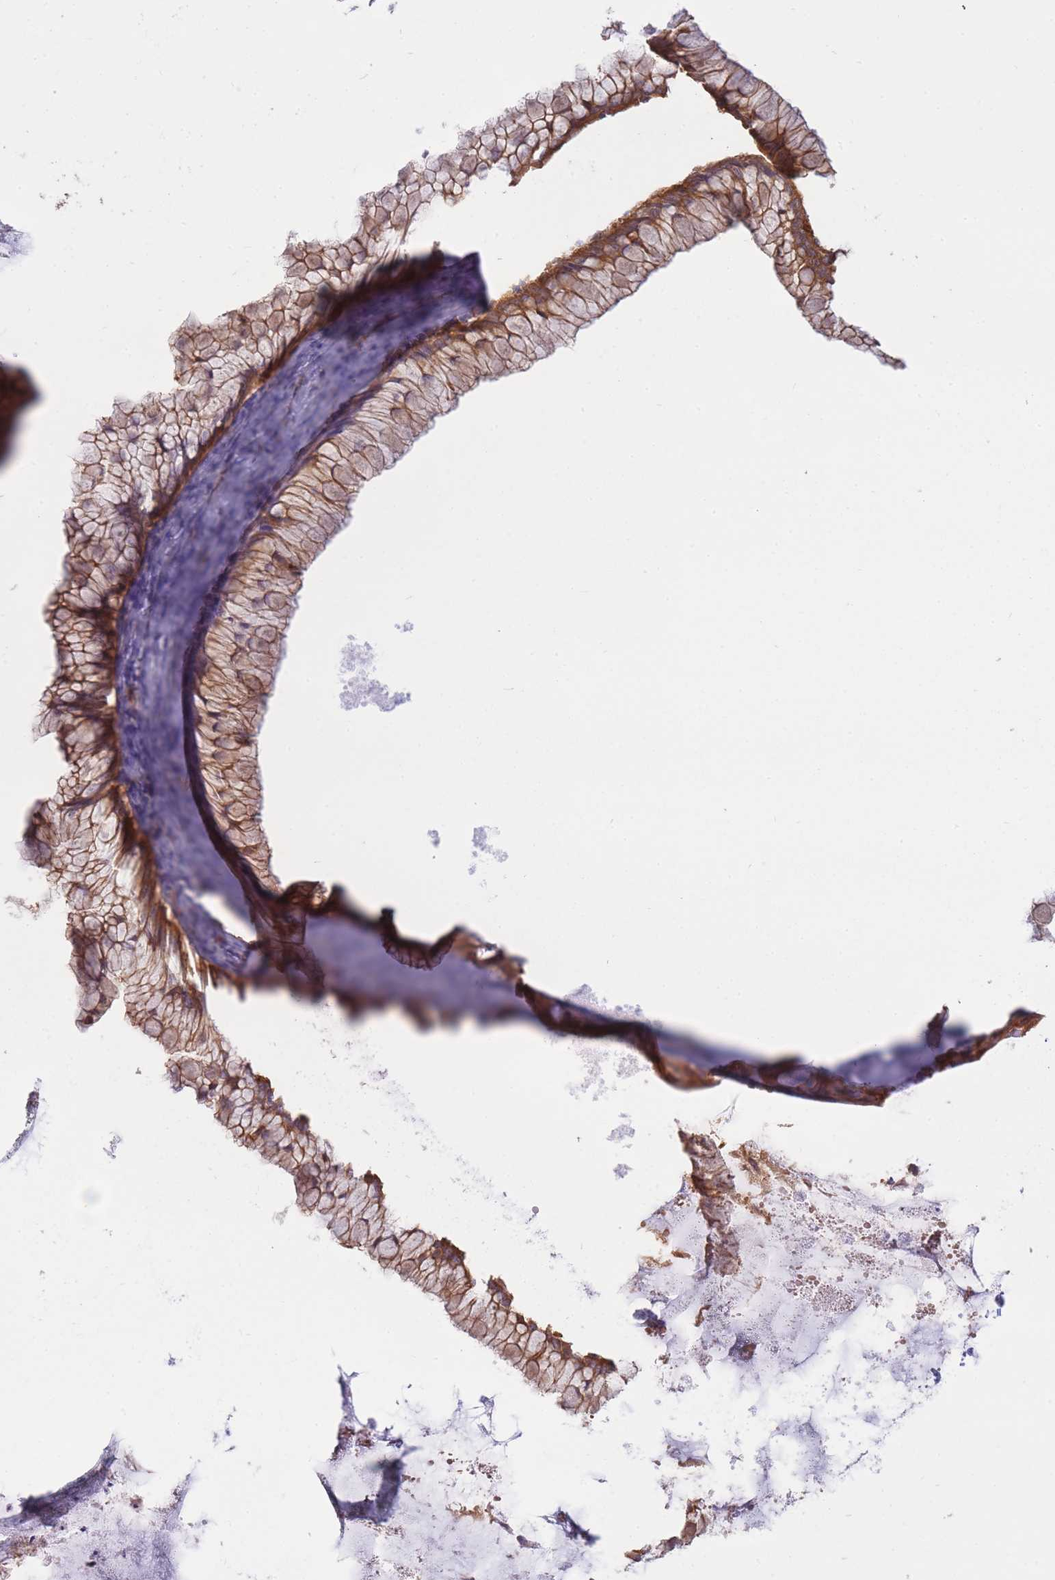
{"staining": {"intensity": "moderate", "quantity": ">75%", "location": "cytoplasmic/membranous"}, "tissue": "ovarian cancer", "cell_type": "Tumor cells", "image_type": "cancer", "snomed": [{"axis": "morphology", "description": "Cystadenocarcinoma, mucinous, NOS"}, {"axis": "topography", "description": "Ovary"}], "caption": "There is medium levels of moderate cytoplasmic/membranous positivity in tumor cells of mucinous cystadenocarcinoma (ovarian), as demonstrated by immunohistochemical staining (brown color).", "gene": "SLC4A9", "patient": {"sex": "female", "age": 35}}